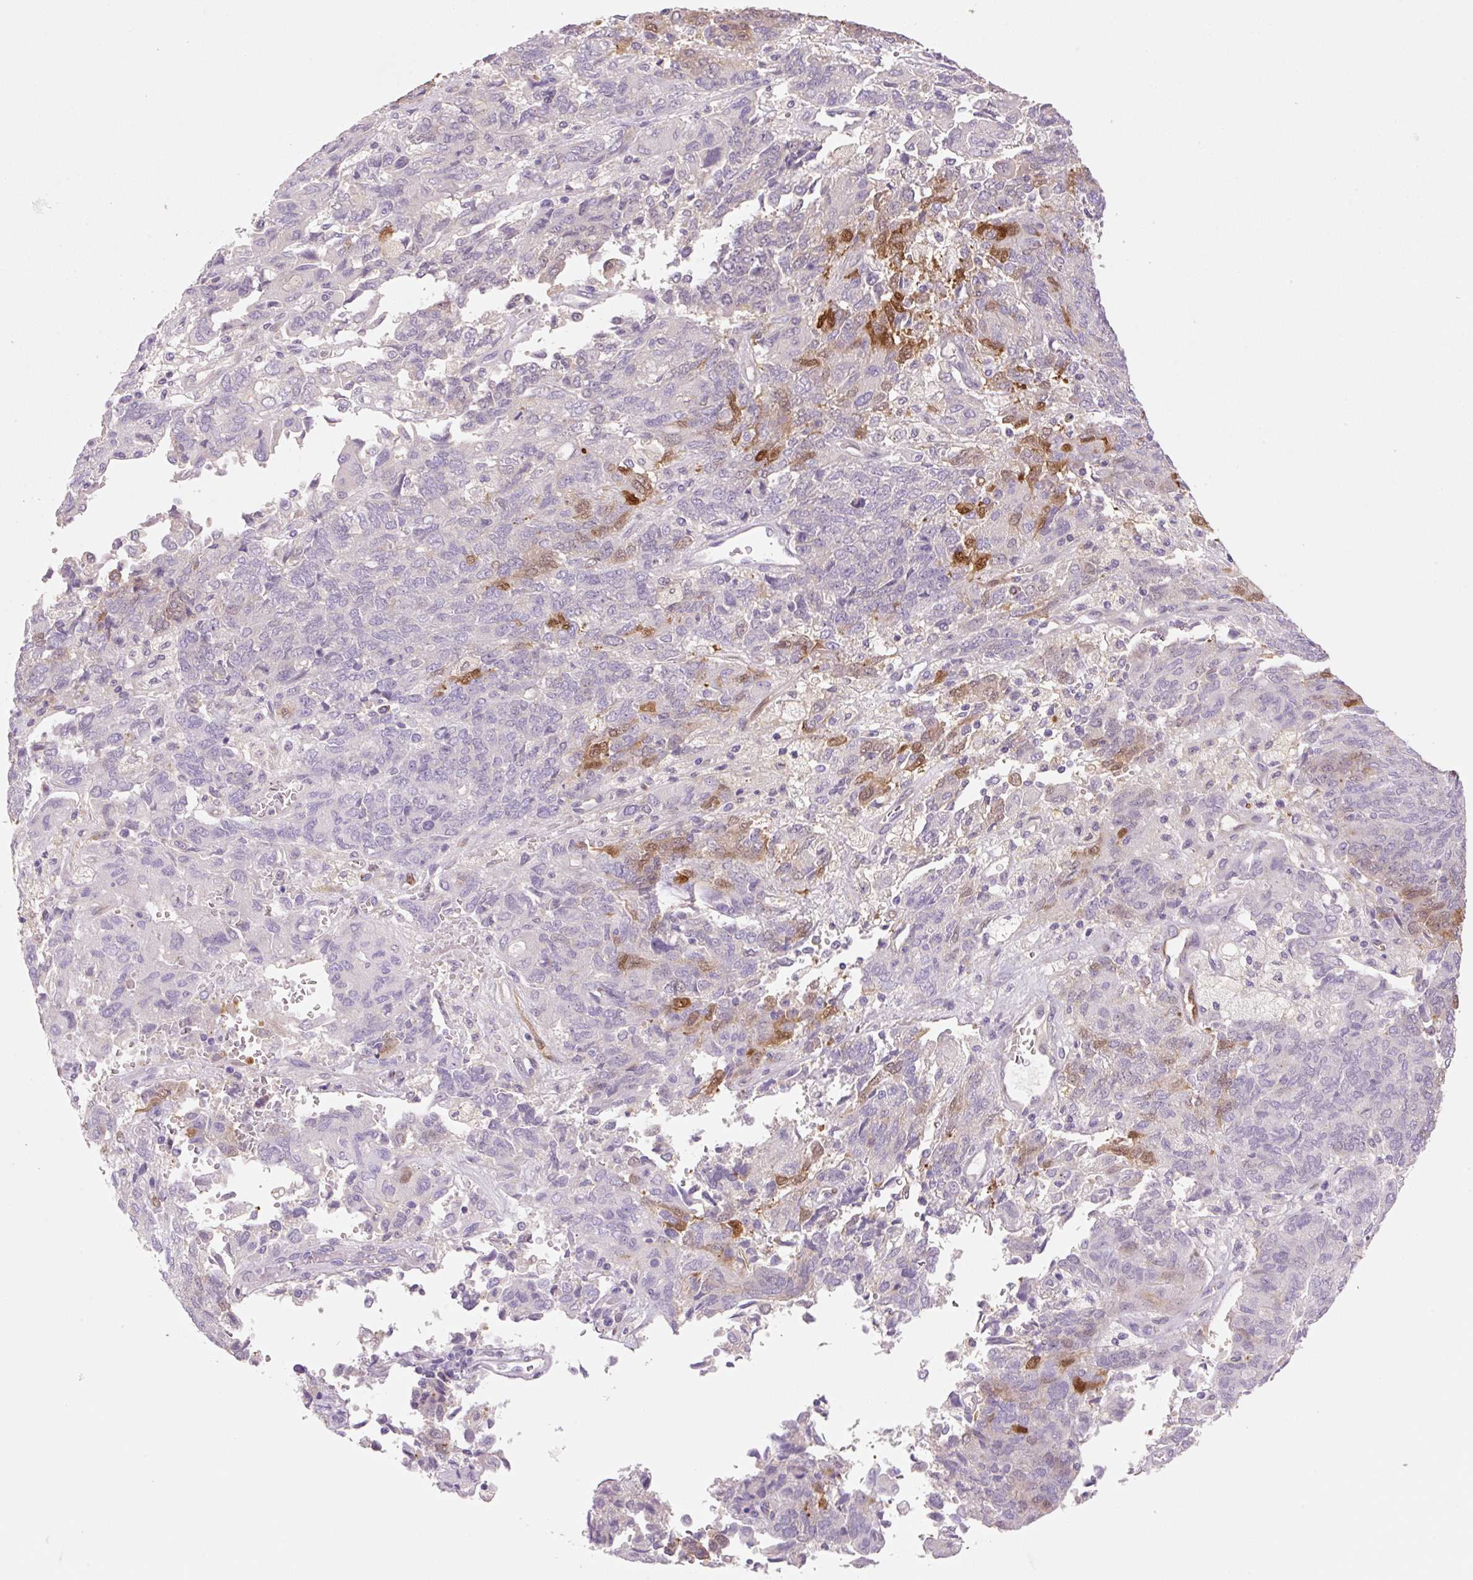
{"staining": {"intensity": "moderate", "quantity": "<25%", "location": "cytoplasmic/membranous,nuclear"}, "tissue": "endometrial cancer", "cell_type": "Tumor cells", "image_type": "cancer", "snomed": [{"axis": "morphology", "description": "Adenocarcinoma, NOS"}, {"axis": "topography", "description": "Endometrium"}], "caption": "Immunohistochemical staining of adenocarcinoma (endometrial) shows low levels of moderate cytoplasmic/membranous and nuclear positivity in approximately <25% of tumor cells. (DAB IHC with brightfield microscopy, high magnification).", "gene": "FABP5", "patient": {"sex": "female", "age": 80}}